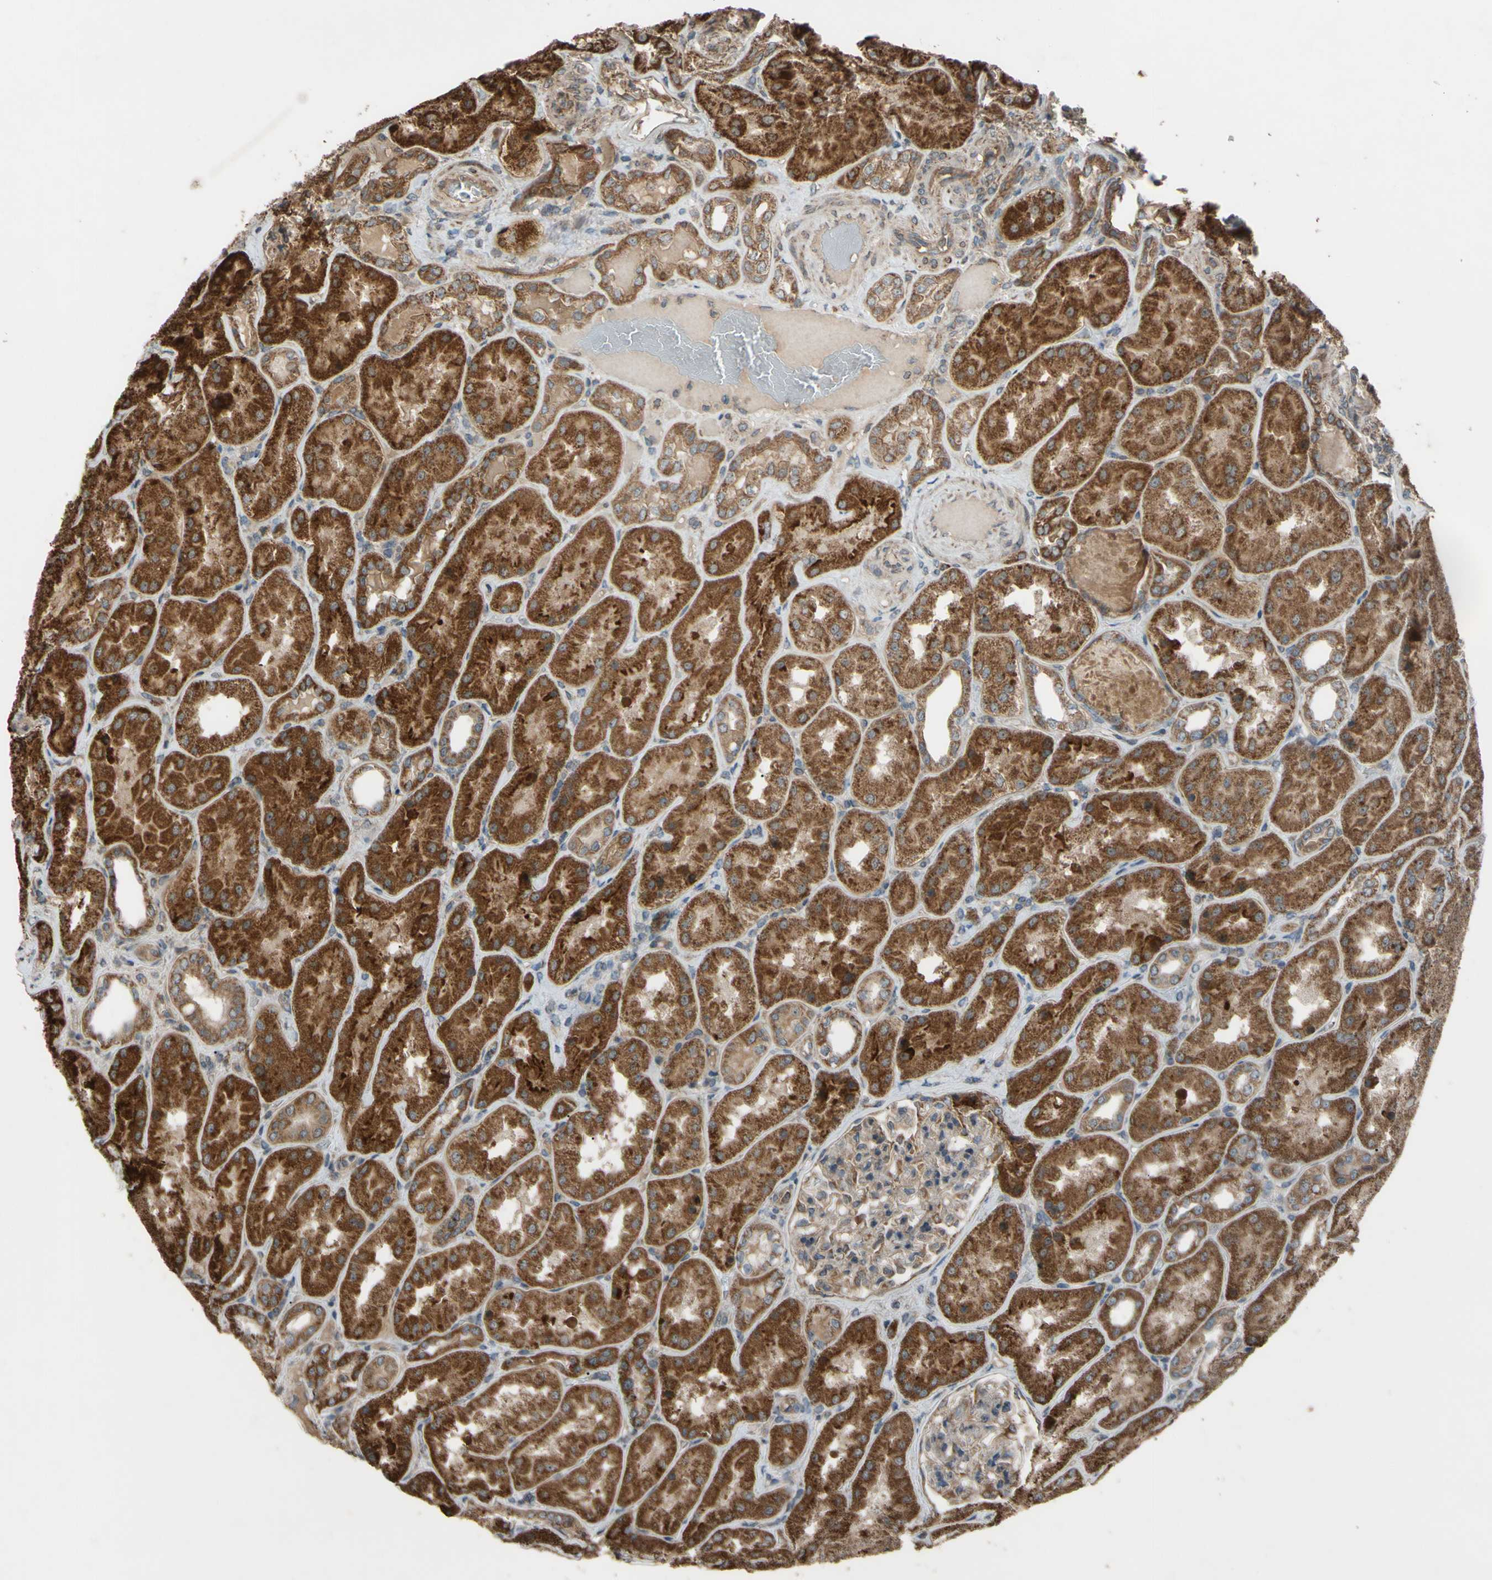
{"staining": {"intensity": "weak", "quantity": ">75%", "location": "cytoplasmic/membranous"}, "tissue": "kidney", "cell_type": "Cells in glomeruli", "image_type": "normal", "snomed": [{"axis": "morphology", "description": "Normal tissue, NOS"}, {"axis": "topography", "description": "Kidney"}], "caption": "A brown stain highlights weak cytoplasmic/membranous staining of a protein in cells in glomeruli of unremarkable kidney.", "gene": "ACOT8", "patient": {"sex": "female", "age": 56}}